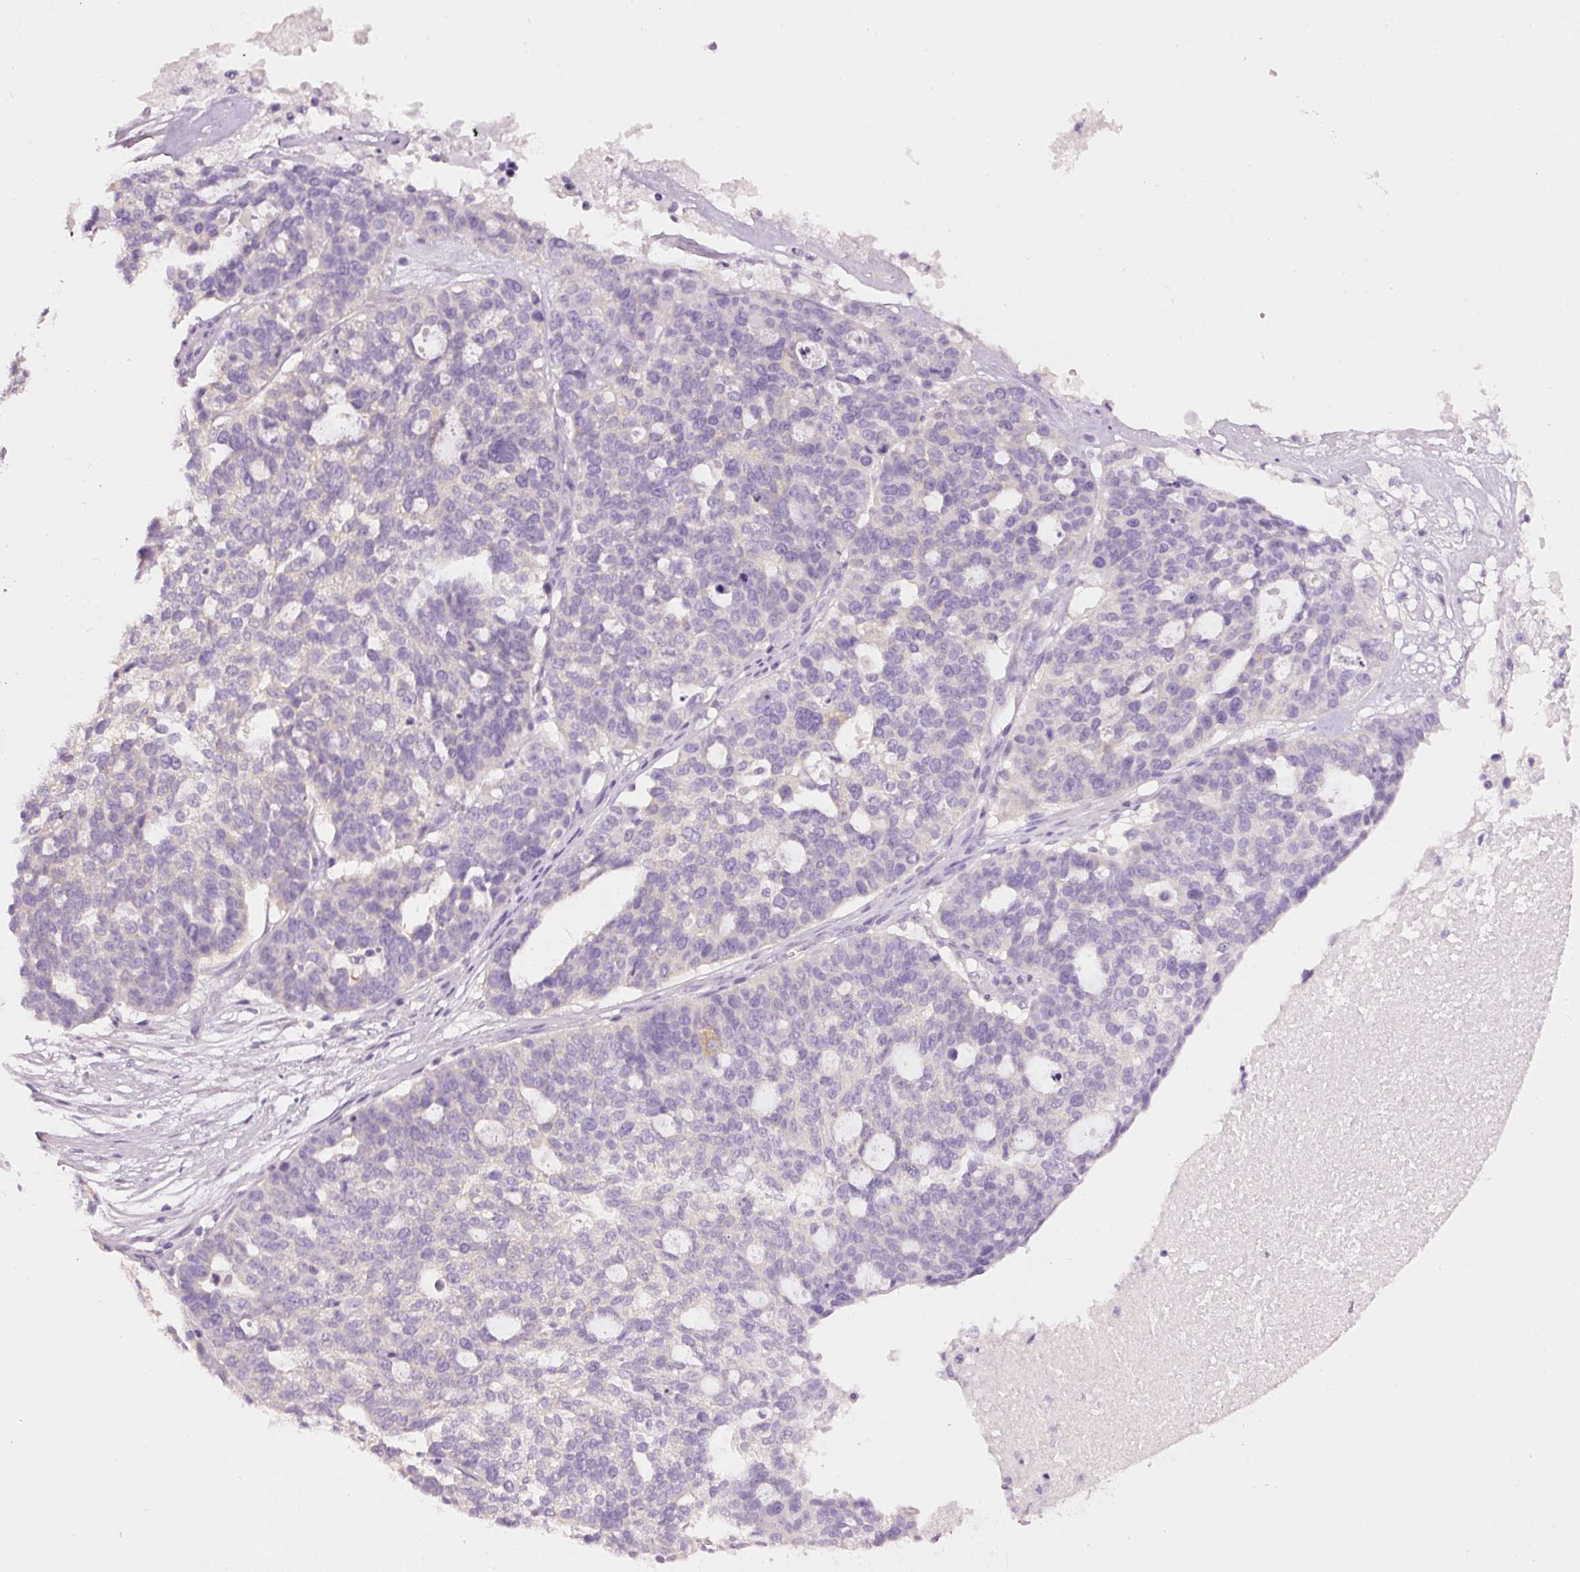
{"staining": {"intensity": "negative", "quantity": "none", "location": "none"}, "tissue": "ovarian cancer", "cell_type": "Tumor cells", "image_type": "cancer", "snomed": [{"axis": "morphology", "description": "Cystadenocarcinoma, serous, NOS"}, {"axis": "topography", "description": "Ovary"}], "caption": "Tumor cells are negative for brown protein staining in serous cystadenocarcinoma (ovarian). The staining is performed using DAB brown chromogen with nuclei counter-stained in using hematoxylin.", "gene": "PDXDC1", "patient": {"sex": "female", "age": 59}}